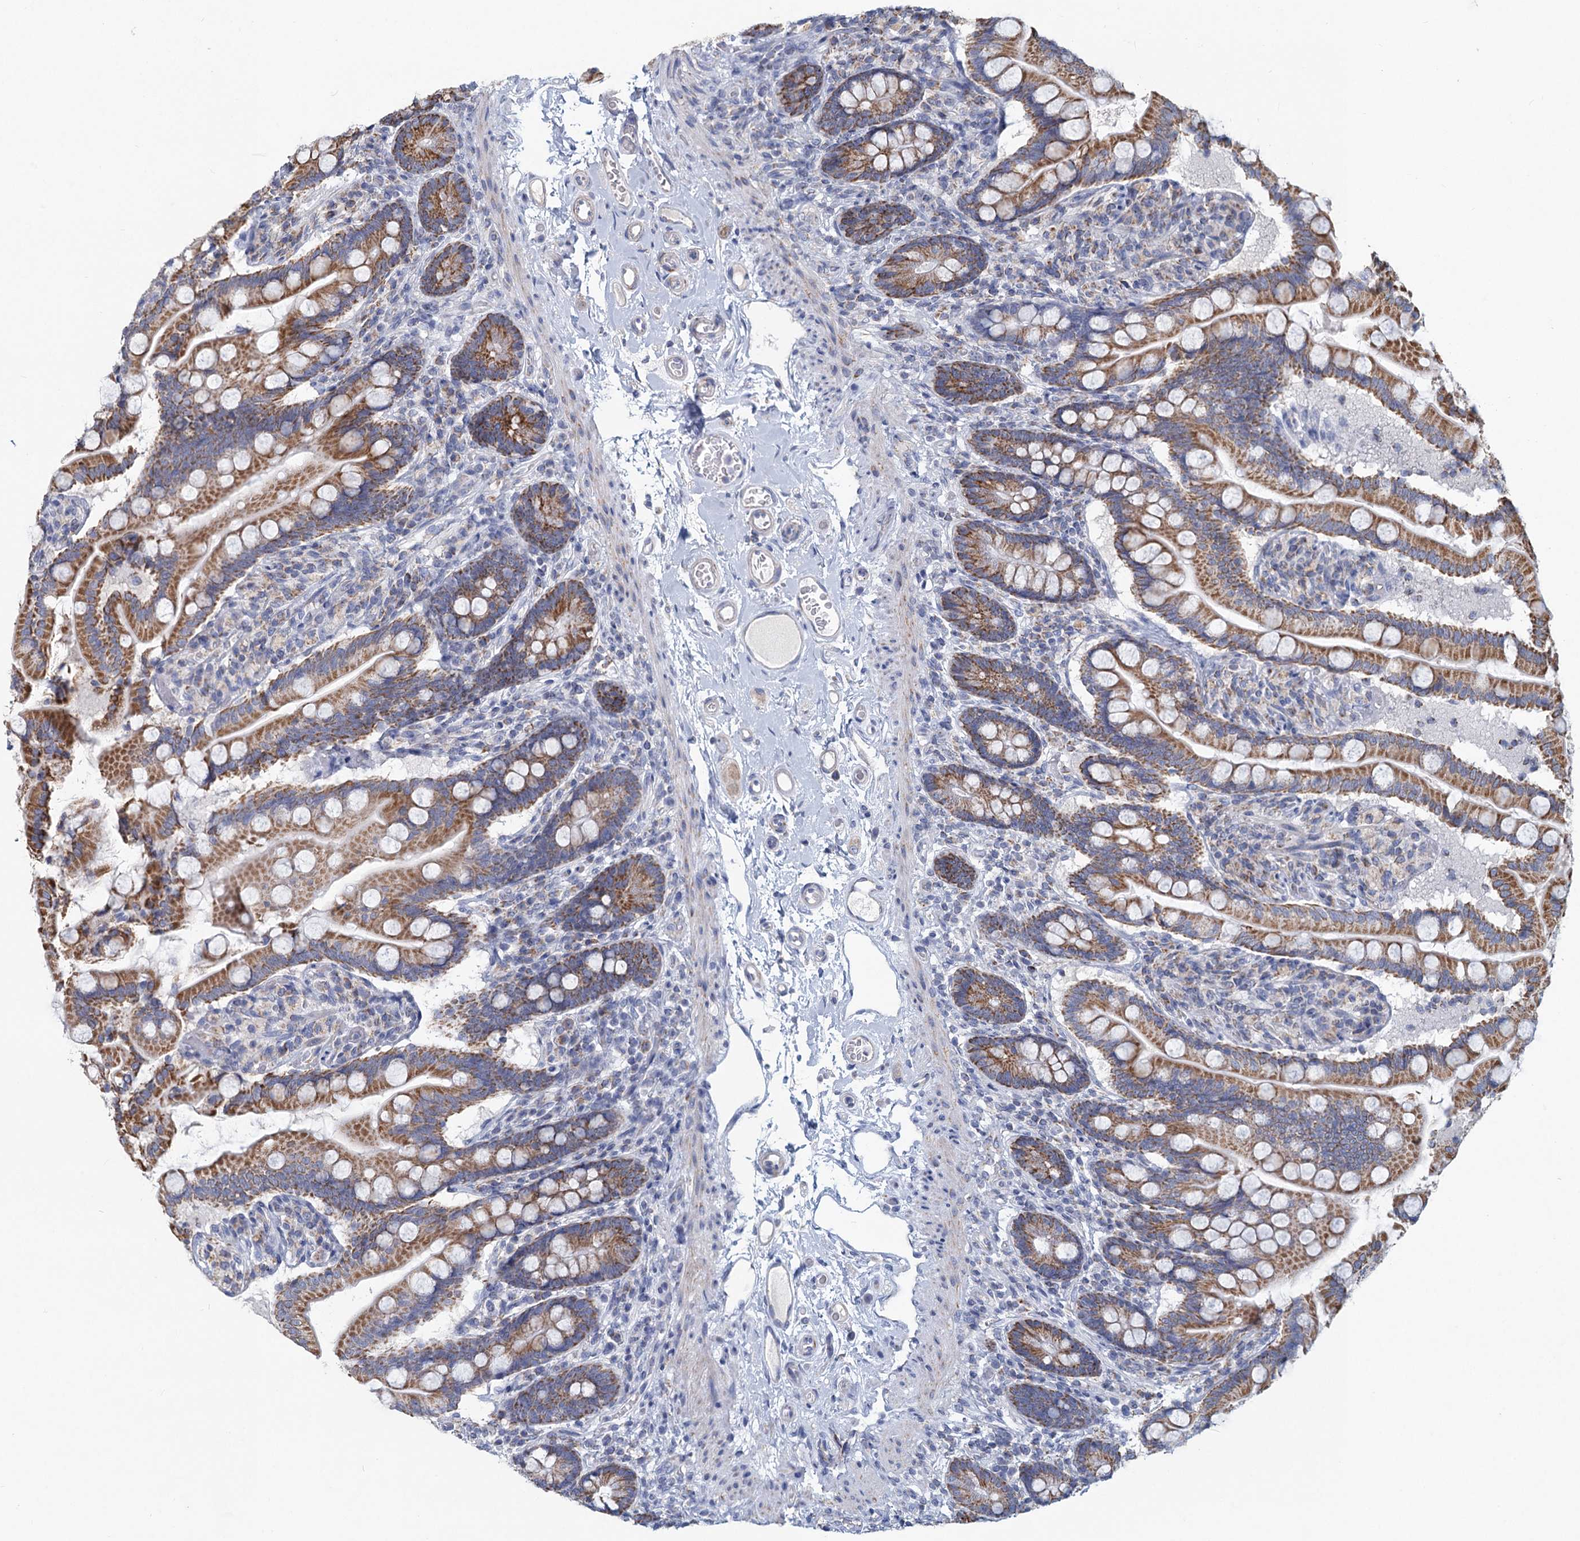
{"staining": {"intensity": "moderate", "quantity": ">75%", "location": "cytoplasmic/membranous"}, "tissue": "small intestine", "cell_type": "Glandular cells", "image_type": "normal", "snomed": [{"axis": "morphology", "description": "Normal tissue, NOS"}, {"axis": "topography", "description": "Small intestine"}], "caption": "A histopathology image of human small intestine stained for a protein shows moderate cytoplasmic/membranous brown staining in glandular cells. The protein of interest is shown in brown color, while the nuclei are stained blue.", "gene": "NDUFC2", "patient": {"sex": "female", "age": 64}}